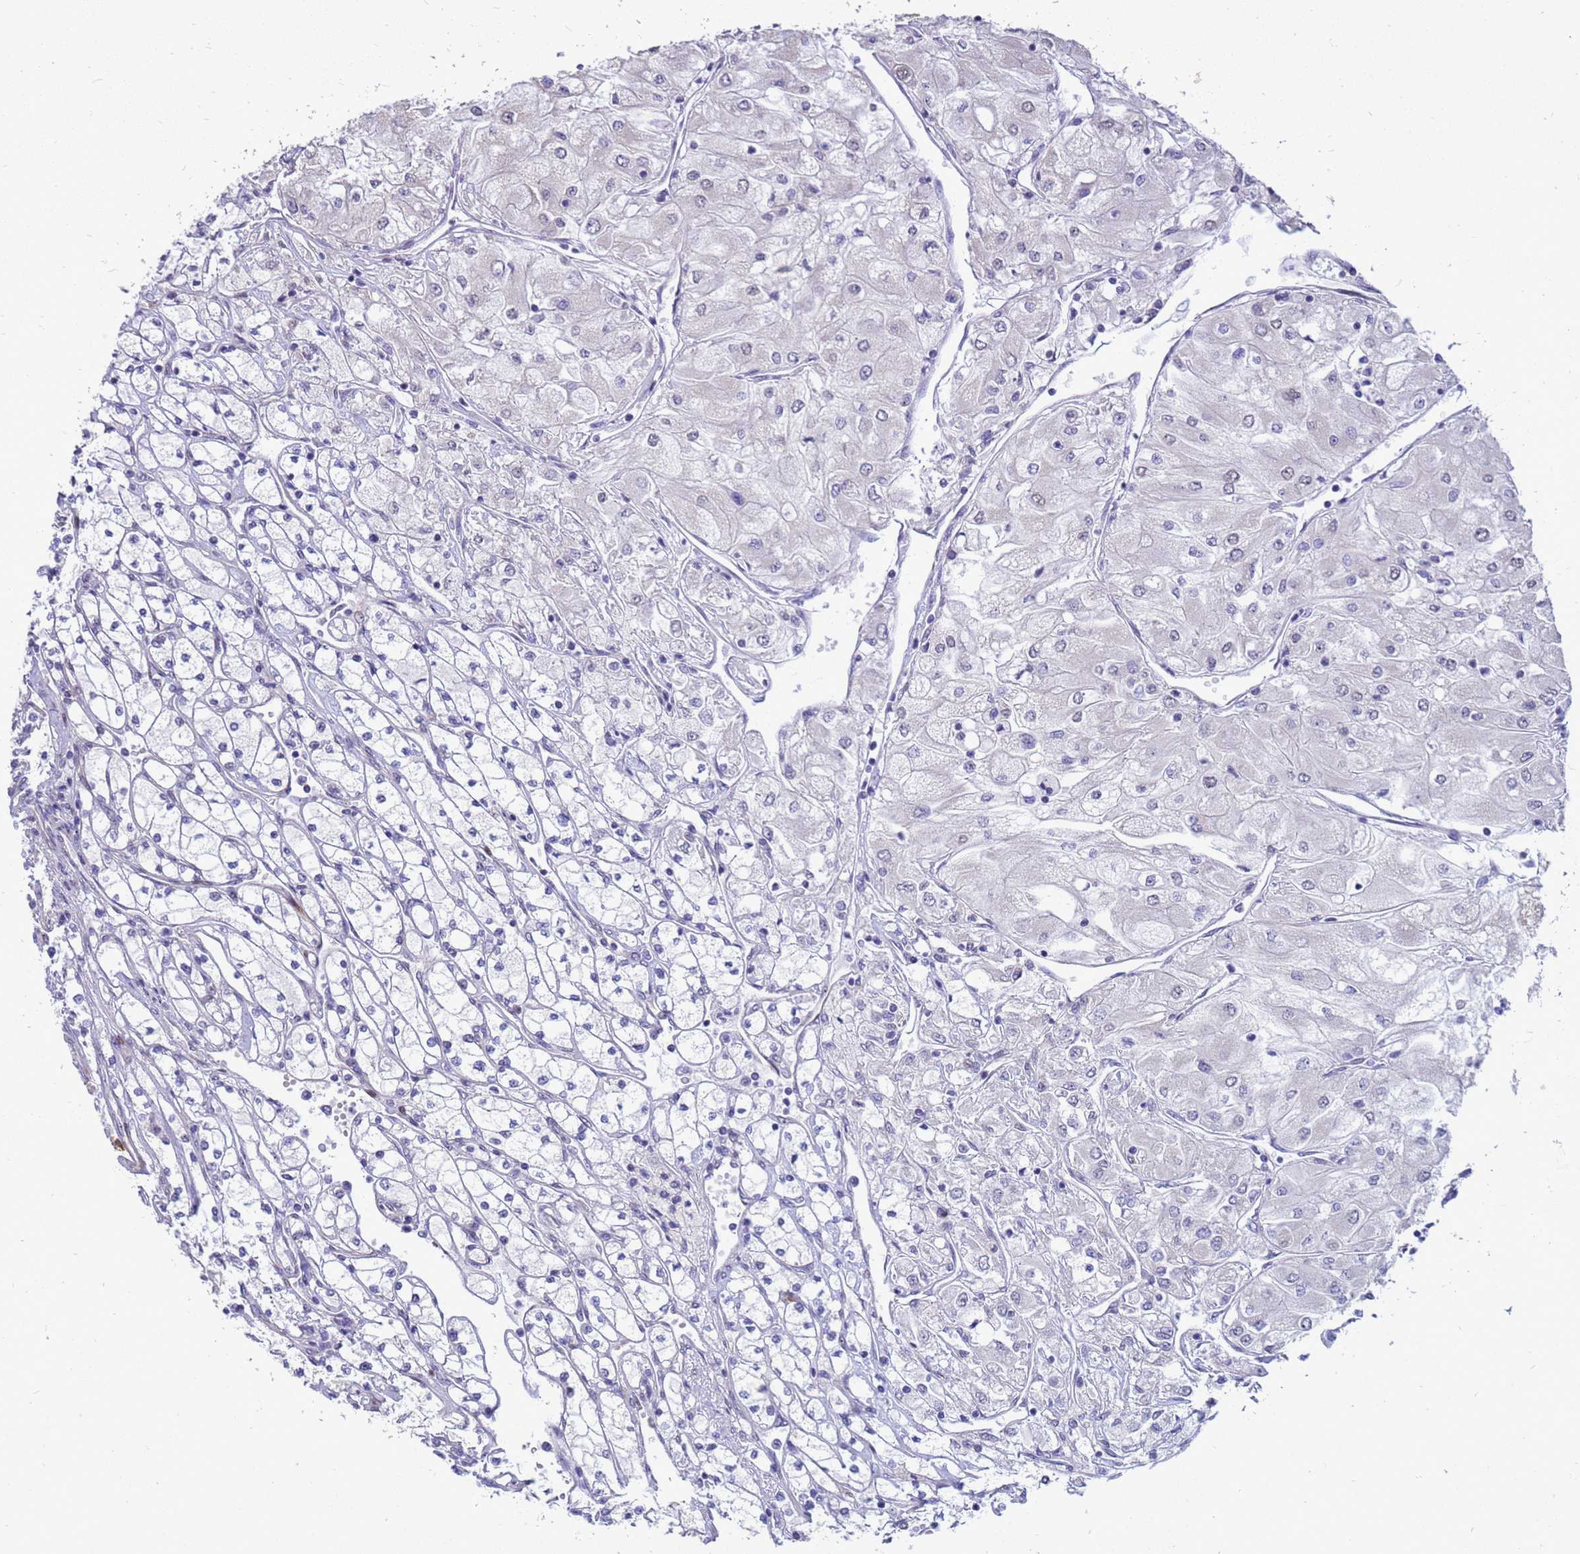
{"staining": {"intensity": "negative", "quantity": "none", "location": "none"}, "tissue": "renal cancer", "cell_type": "Tumor cells", "image_type": "cancer", "snomed": [{"axis": "morphology", "description": "Adenocarcinoma, NOS"}, {"axis": "topography", "description": "Kidney"}], "caption": "Micrograph shows no significant protein expression in tumor cells of renal adenocarcinoma.", "gene": "RSPO1", "patient": {"sex": "male", "age": 80}}